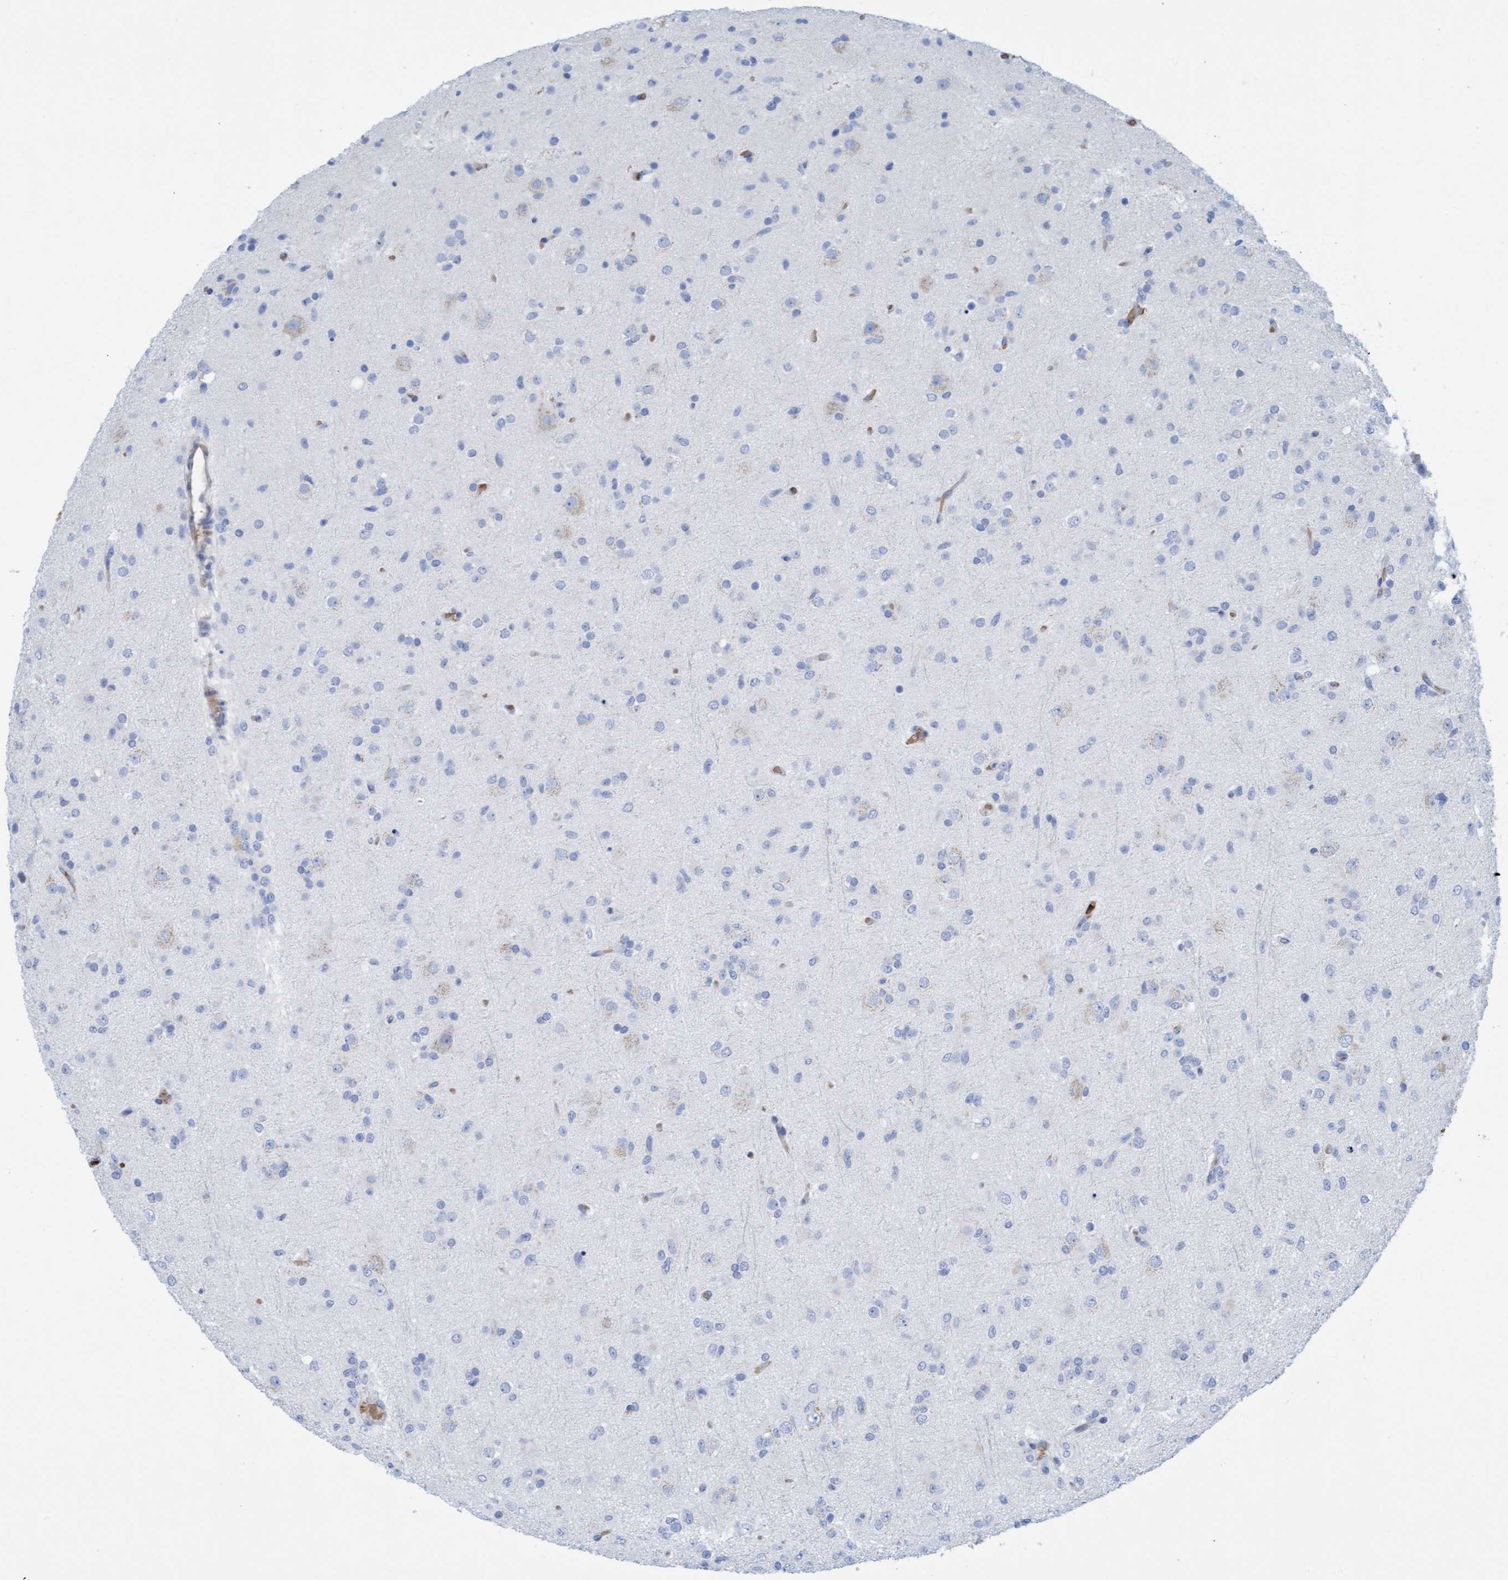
{"staining": {"intensity": "negative", "quantity": "none", "location": "none"}, "tissue": "glioma", "cell_type": "Tumor cells", "image_type": "cancer", "snomed": [{"axis": "morphology", "description": "Glioma, malignant, Low grade"}, {"axis": "topography", "description": "Brain"}], "caption": "A high-resolution photomicrograph shows immunohistochemistry staining of glioma, which demonstrates no significant expression in tumor cells.", "gene": "P2RX5", "patient": {"sex": "male", "age": 65}}